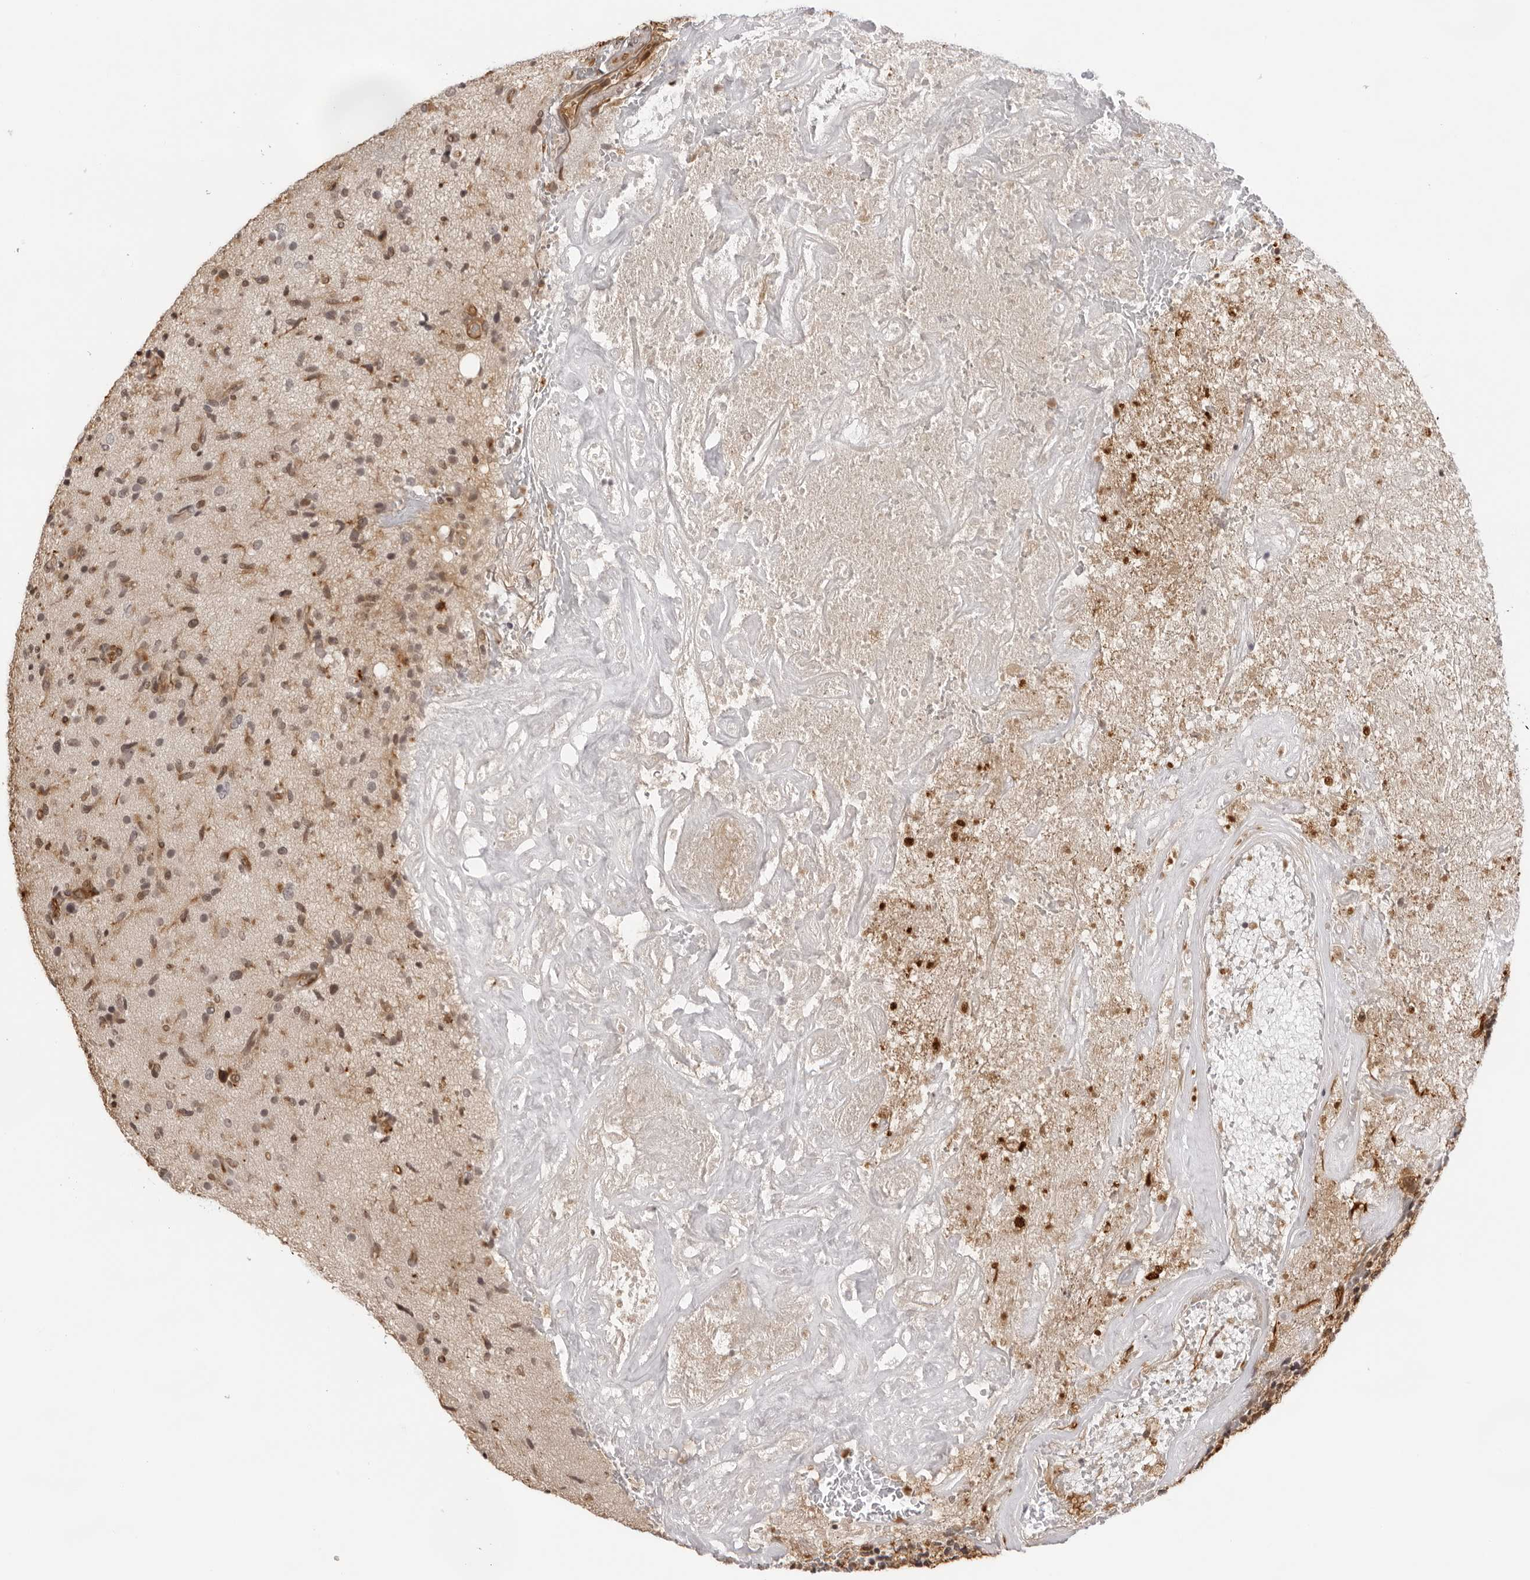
{"staining": {"intensity": "negative", "quantity": "none", "location": "none"}, "tissue": "glioma", "cell_type": "Tumor cells", "image_type": "cancer", "snomed": [{"axis": "morphology", "description": "Glioma, malignant, High grade"}, {"axis": "topography", "description": "Brain"}], "caption": "The photomicrograph demonstrates no significant positivity in tumor cells of glioma. (DAB immunohistochemistry, high magnification).", "gene": "DYNLT5", "patient": {"sex": "male", "age": 72}}